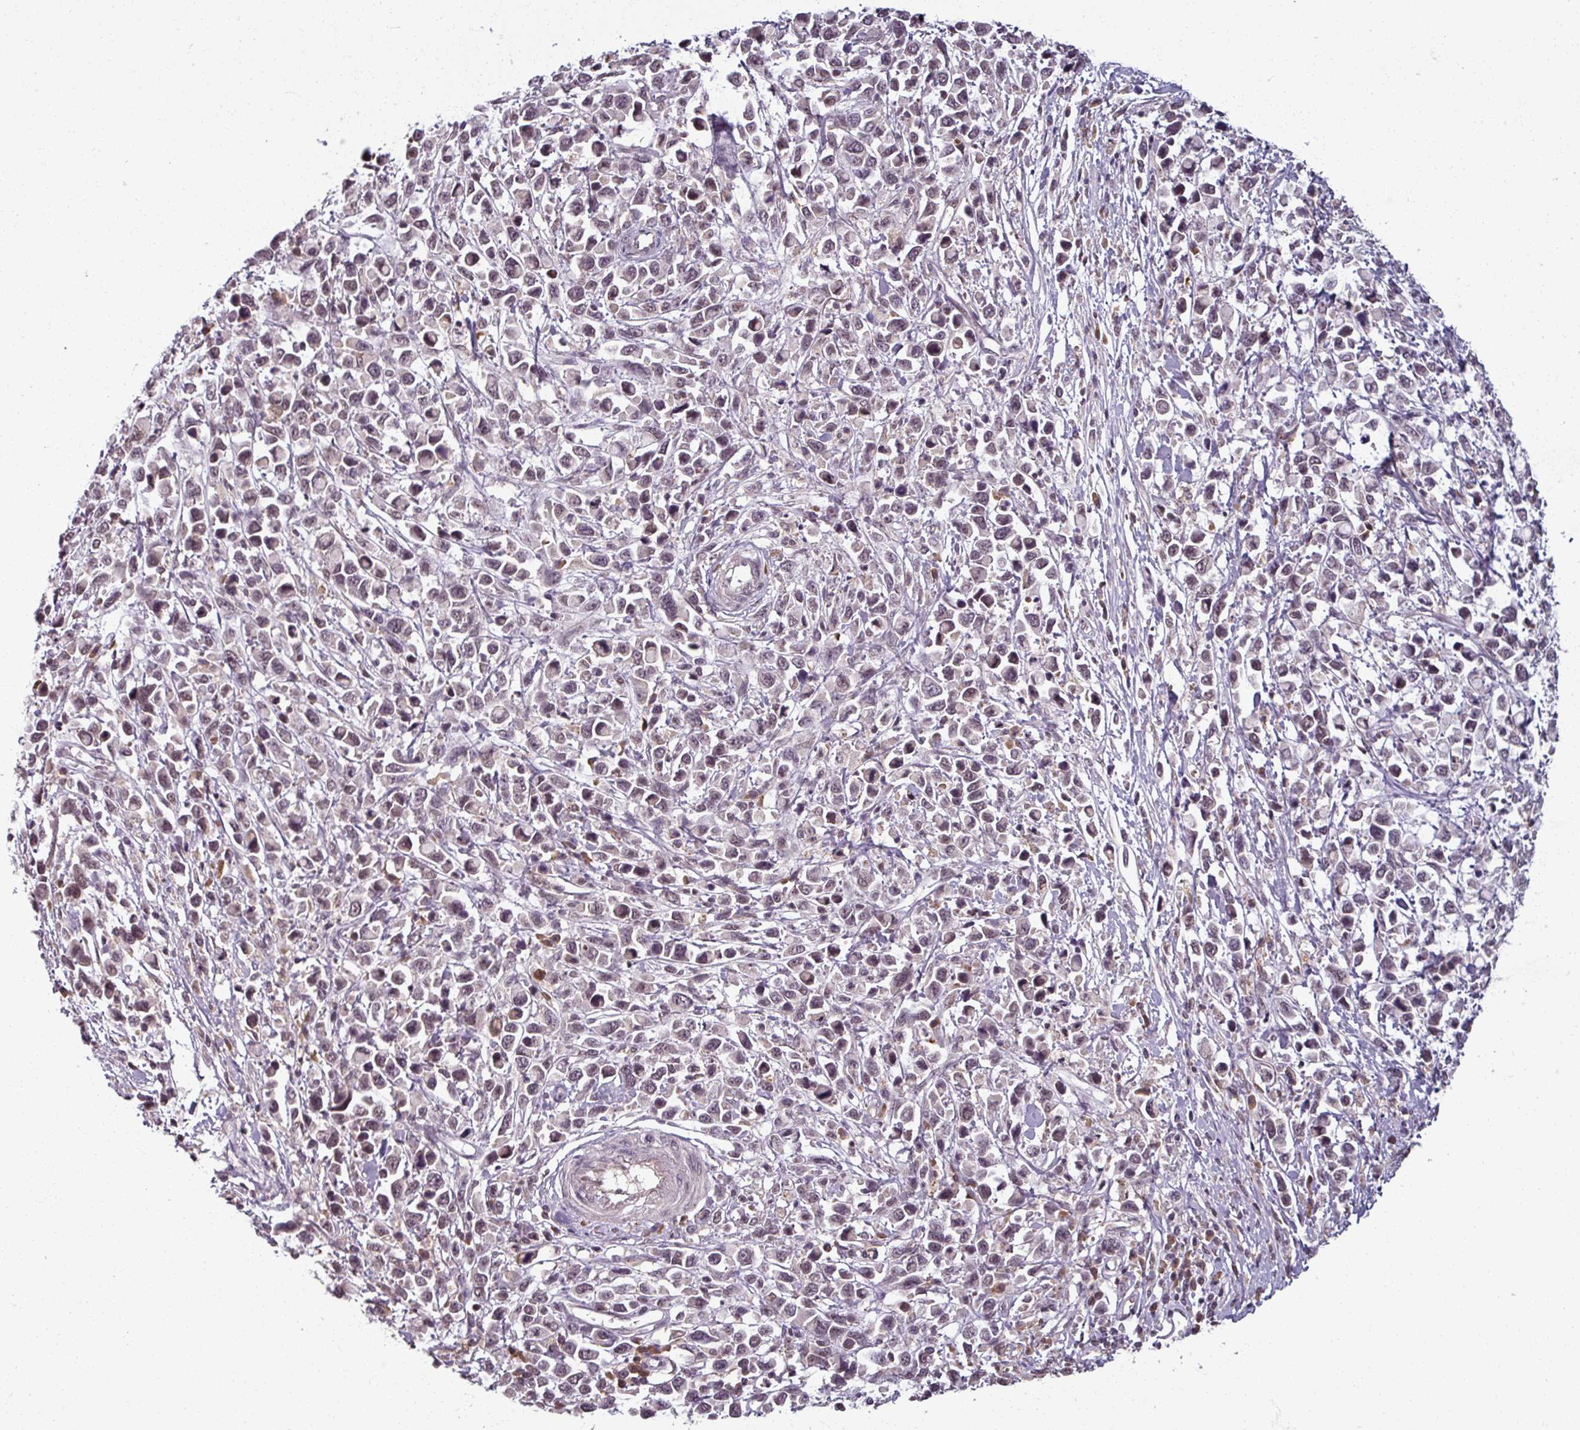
{"staining": {"intensity": "weak", "quantity": "<25%", "location": "nuclear"}, "tissue": "stomach cancer", "cell_type": "Tumor cells", "image_type": "cancer", "snomed": [{"axis": "morphology", "description": "Adenocarcinoma, NOS"}, {"axis": "topography", "description": "Stomach"}], "caption": "The photomicrograph exhibits no significant positivity in tumor cells of adenocarcinoma (stomach).", "gene": "POLR2G", "patient": {"sex": "female", "age": 81}}